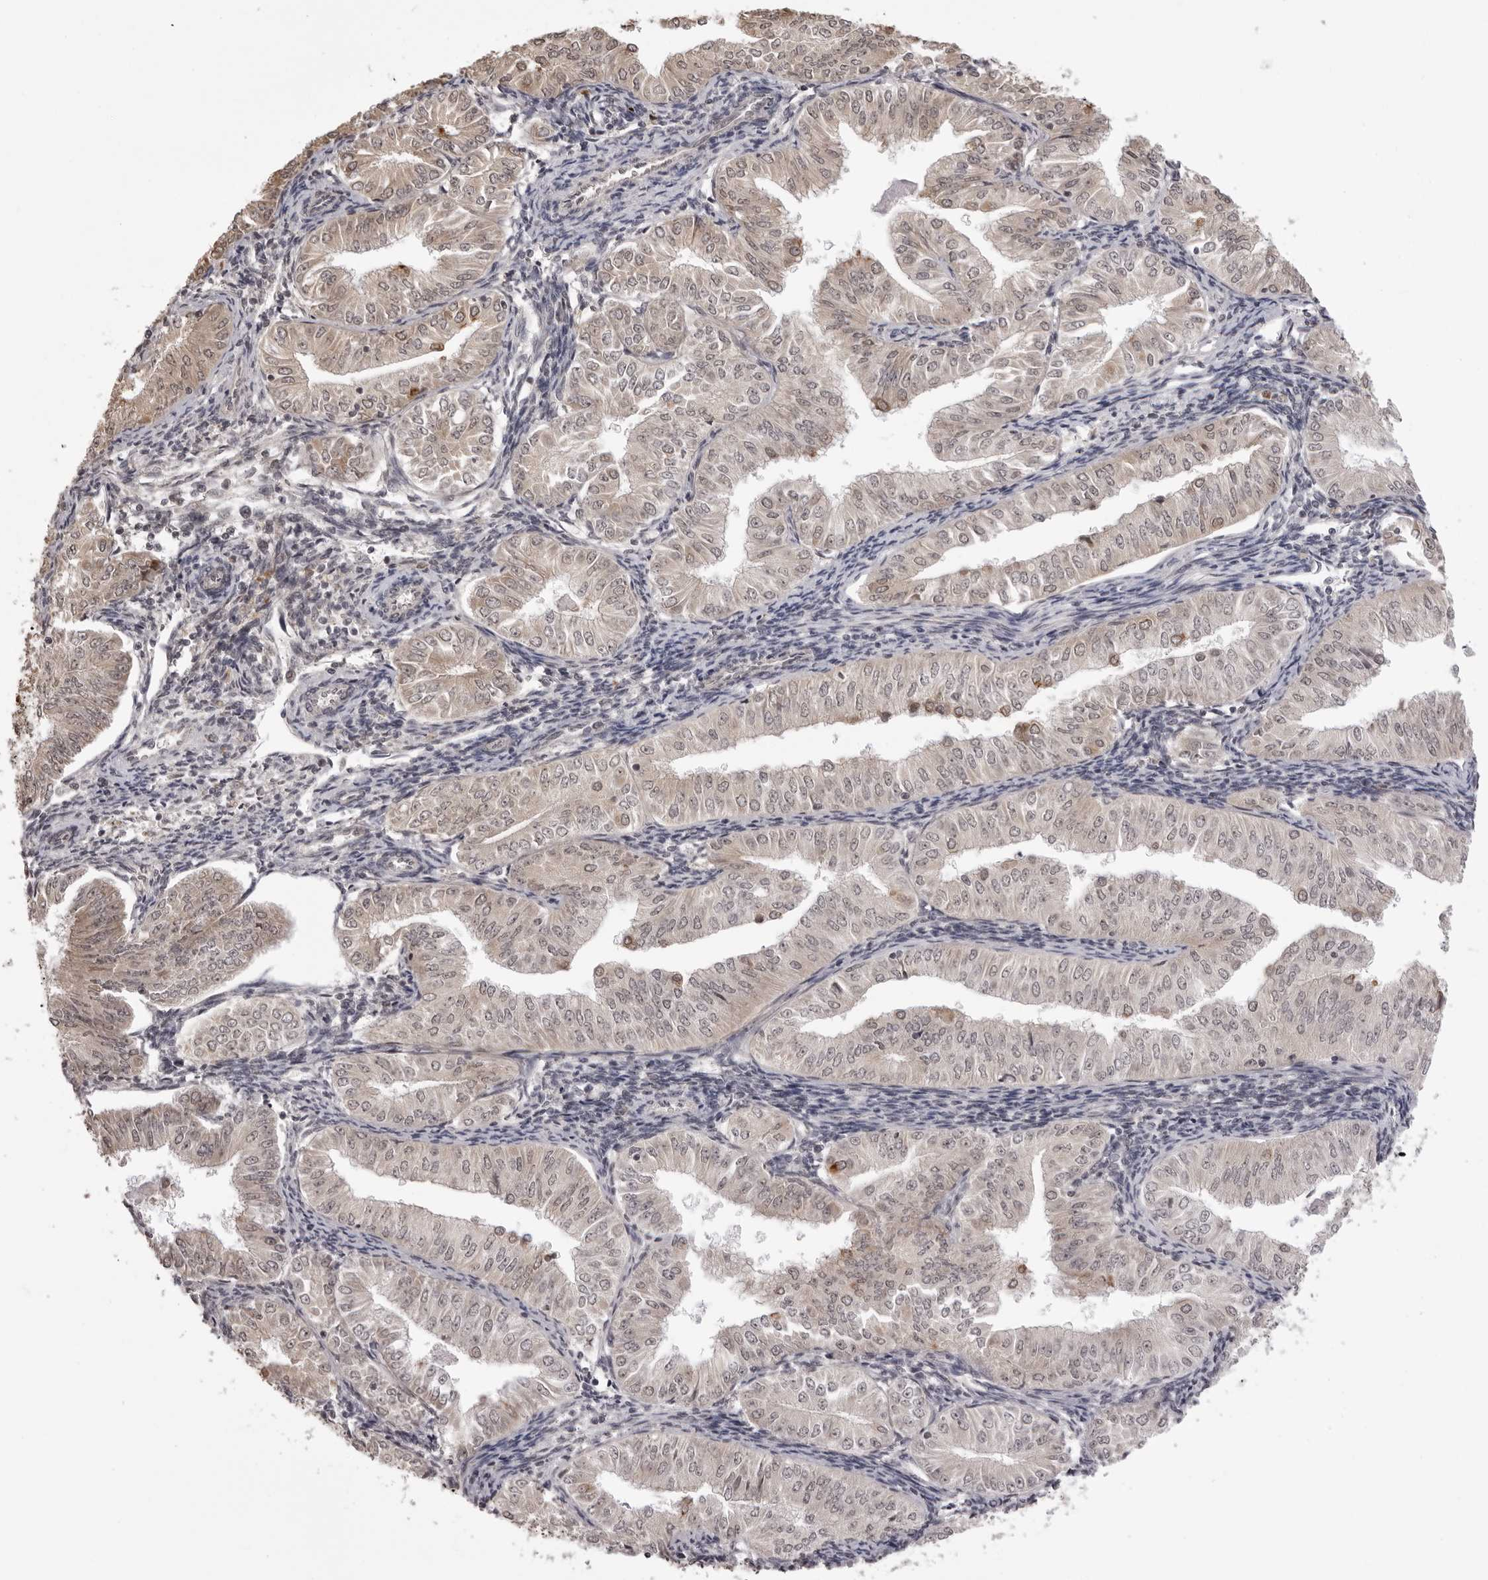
{"staining": {"intensity": "negative", "quantity": "none", "location": "none"}, "tissue": "endometrial cancer", "cell_type": "Tumor cells", "image_type": "cancer", "snomed": [{"axis": "morphology", "description": "Normal tissue, NOS"}, {"axis": "morphology", "description": "Adenocarcinoma, NOS"}, {"axis": "topography", "description": "Endometrium"}], "caption": "The image exhibits no significant staining in tumor cells of endometrial cancer (adenocarcinoma).", "gene": "ZC3H11A", "patient": {"sex": "female", "age": 53}}